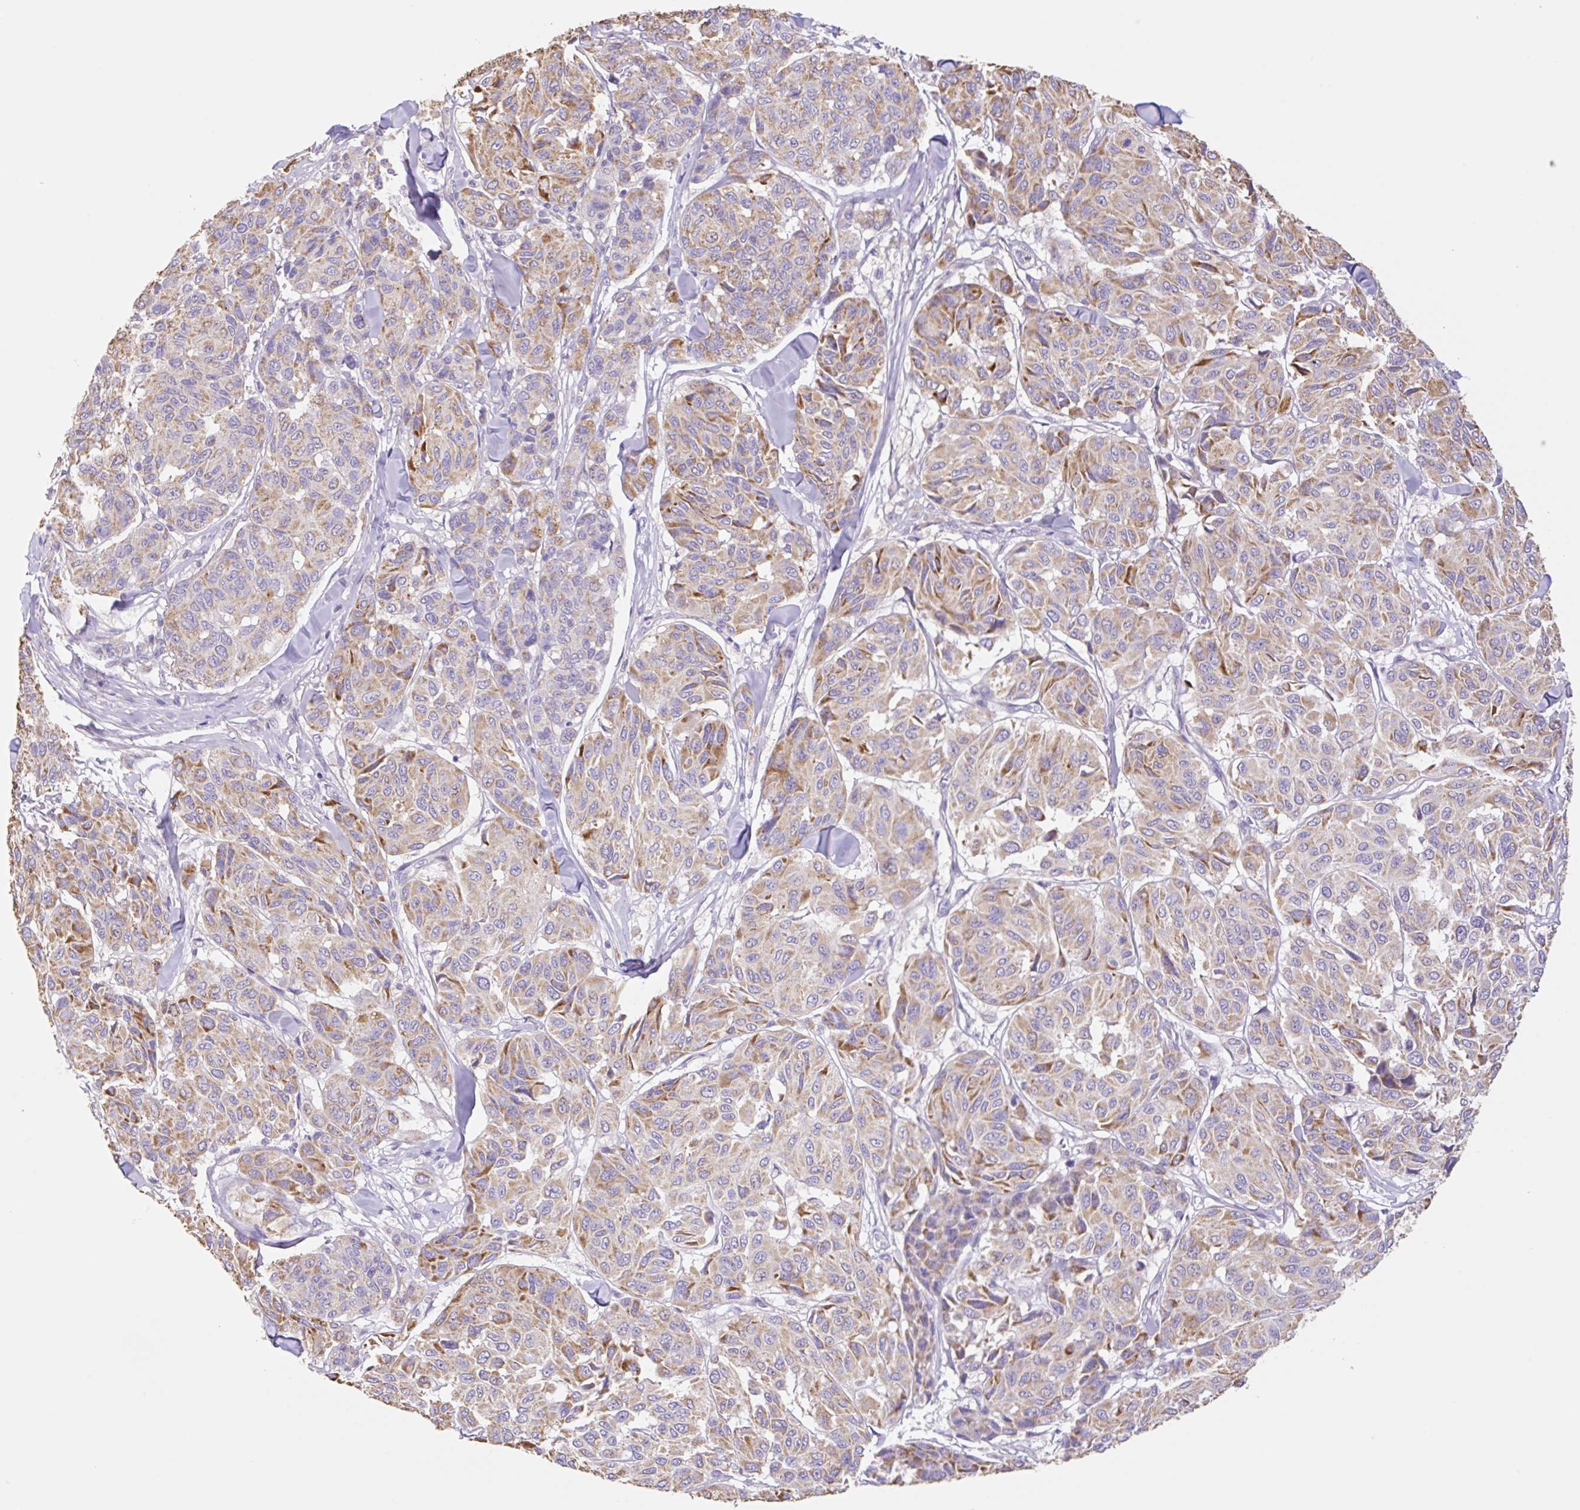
{"staining": {"intensity": "moderate", "quantity": "25%-75%", "location": "cytoplasmic/membranous"}, "tissue": "melanoma", "cell_type": "Tumor cells", "image_type": "cancer", "snomed": [{"axis": "morphology", "description": "Malignant melanoma, NOS"}, {"axis": "topography", "description": "Skin"}], "caption": "Tumor cells reveal medium levels of moderate cytoplasmic/membranous positivity in approximately 25%-75% of cells in human malignant melanoma.", "gene": "COPZ2", "patient": {"sex": "female", "age": 66}}